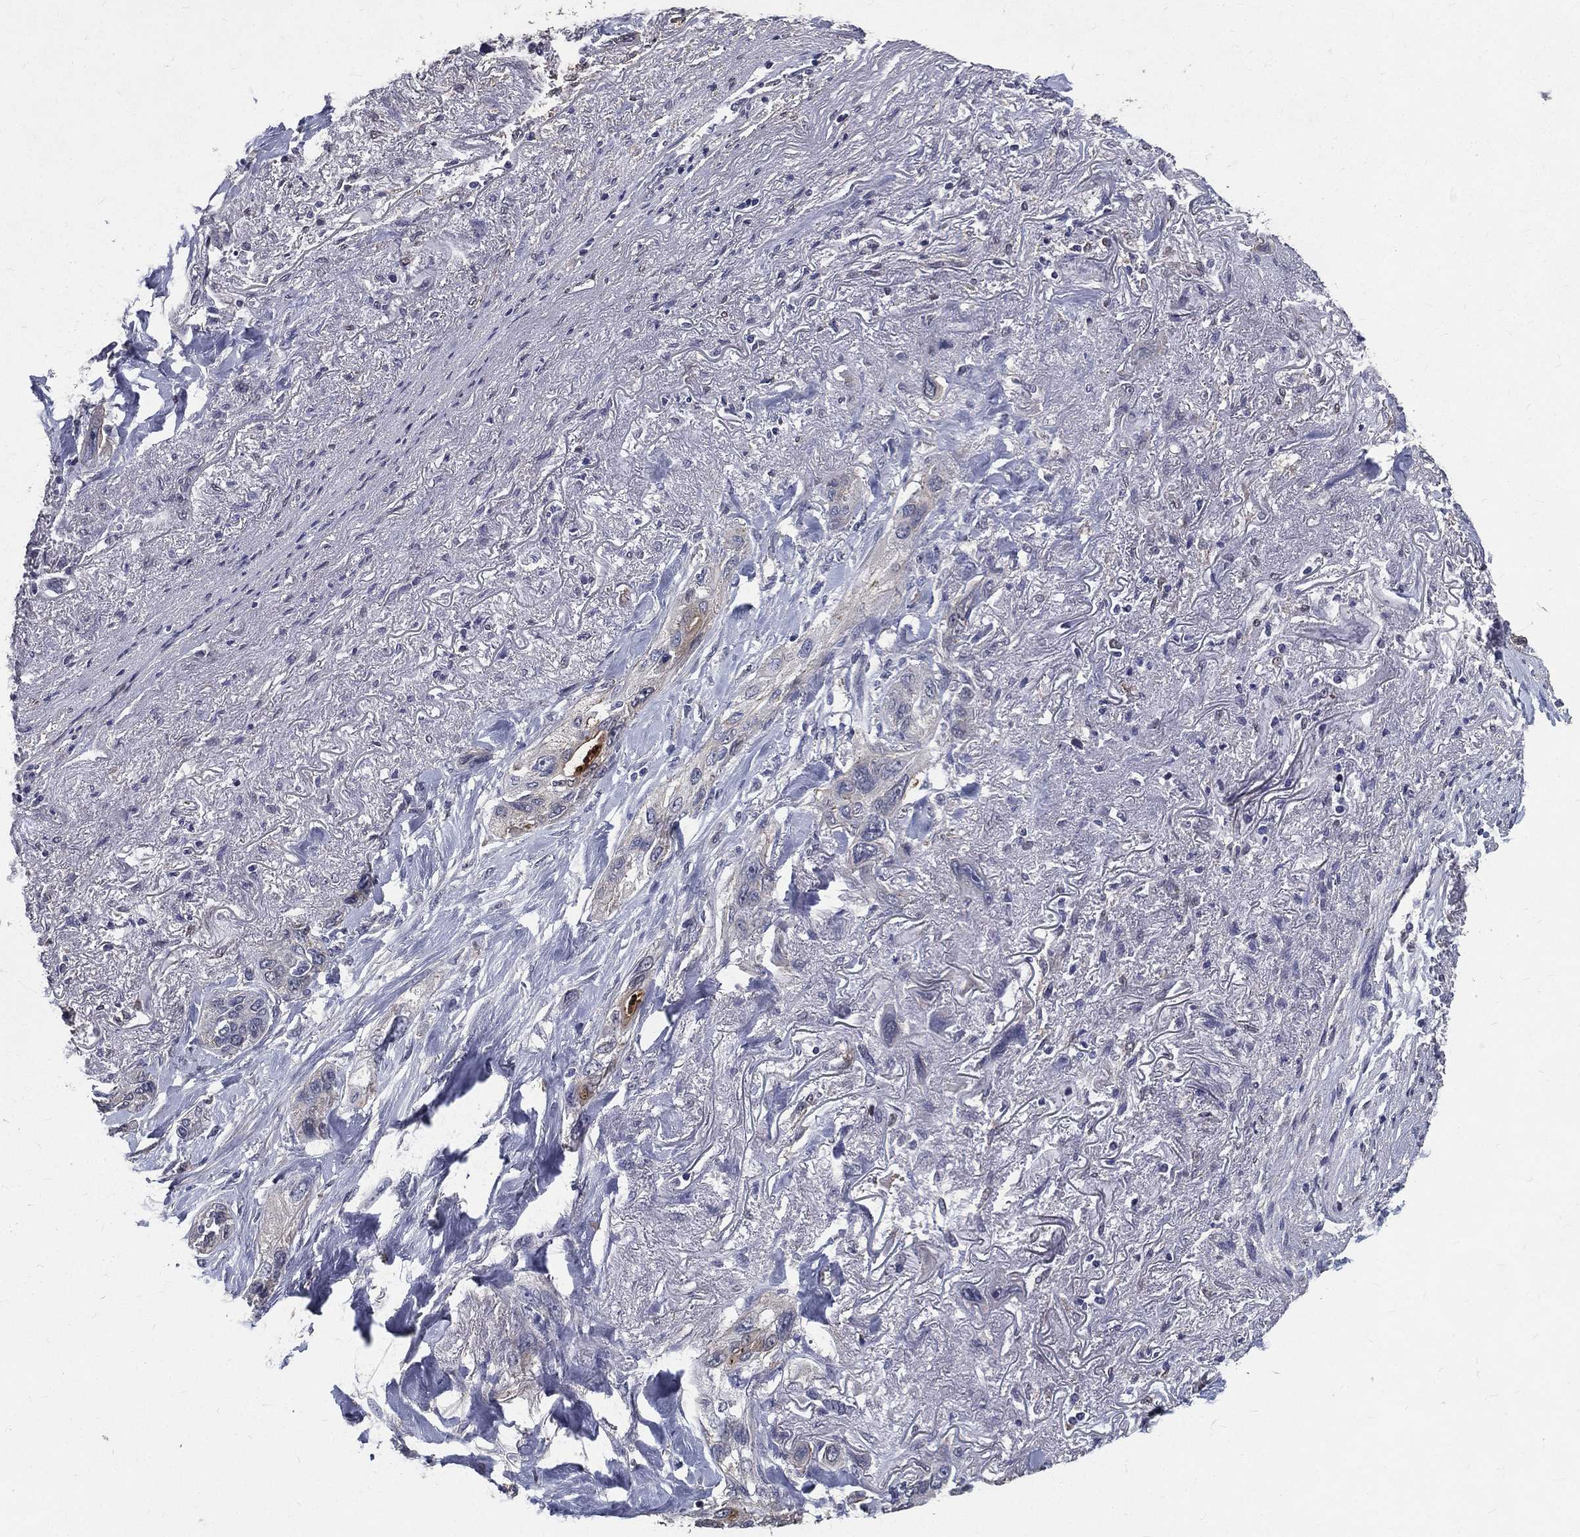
{"staining": {"intensity": "weak", "quantity": "<25%", "location": "cytoplasmic/membranous"}, "tissue": "lung cancer", "cell_type": "Tumor cells", "image_type": "cancer", "snomed": [{"axis": "morphology", "description": "Squamous cell carcinoma, NOS"}, {"axis": "topography", "description": "Lung"}], "caption": "Tumor cells show no significant expression in lung squamous cell carcinoma. The staining was performed using DAB (3,3'-diaminobenzidine) to visualize the protein expression in brown, while the nuclei were stained in blue with hematoxylin (Magnification: 20x).", "gene": "SERPINB2", "patient": {"sex": "female", "age": 70}}